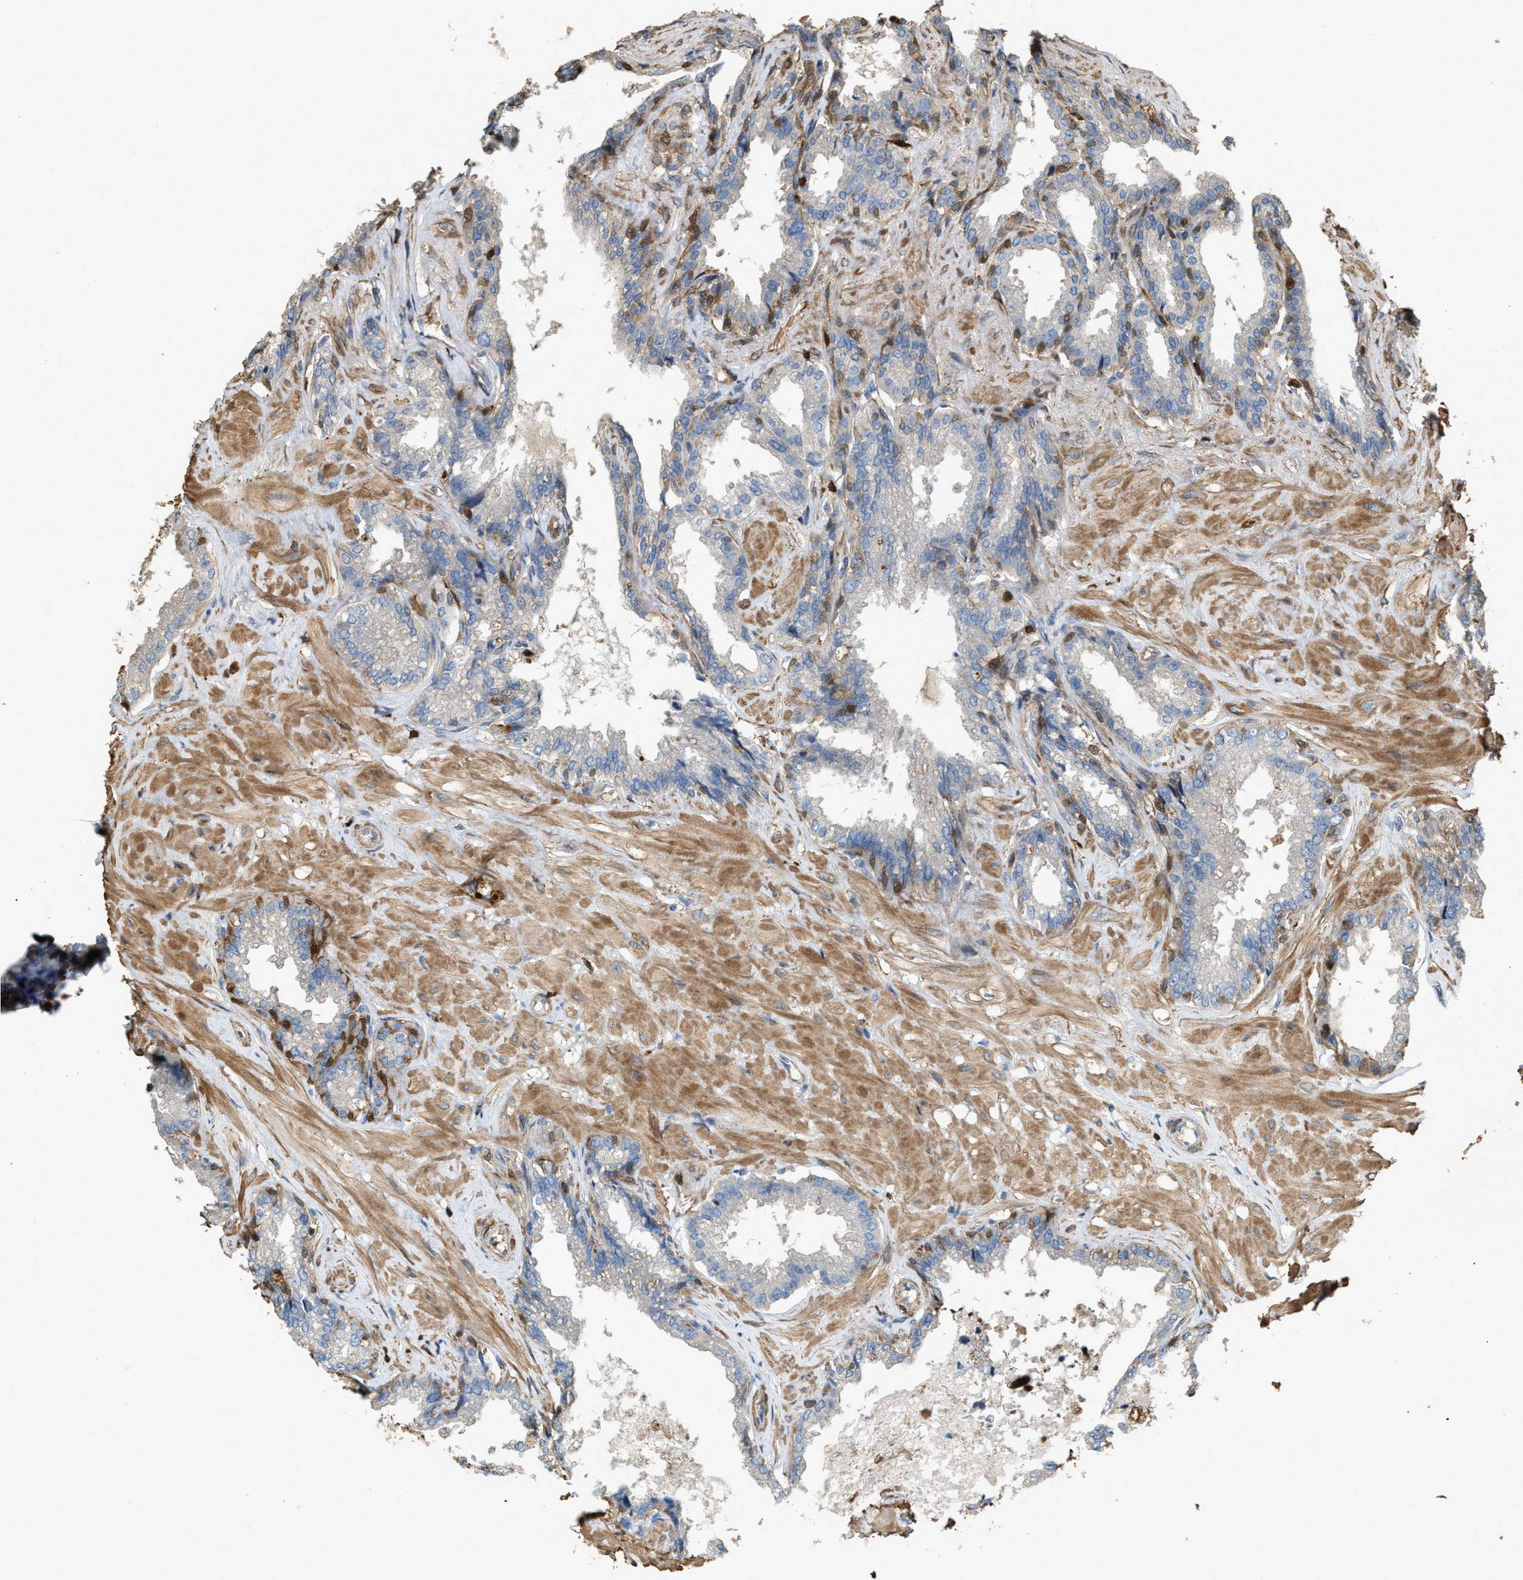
{"staining": {"intensity": "moderate", "quantity": "25%-75%", "location": "cytoplasmic/membranous"}, "tissue": "seminal vesicle", "cell_type": "Glandular cells", "image_type": "normal", "snomed": [{"axis": "morphology", "description": "Normal tissue, NOS"}, {"axis": "topography", "description": "Seminal veicle"}], "caption": "Moderate cytoplasmic/membranous protein staining is identified in about 25%-75% of glandular cells in seminal vesicle. The protein of interest is stained brown, and the nuclei are stained in blue (DAB (3,3'-diaminobenzidine) IHC with brightfield microscopy, high magnification).", "gene": "SERPINB5", "patient": {"sex": "male", "age": 46}}